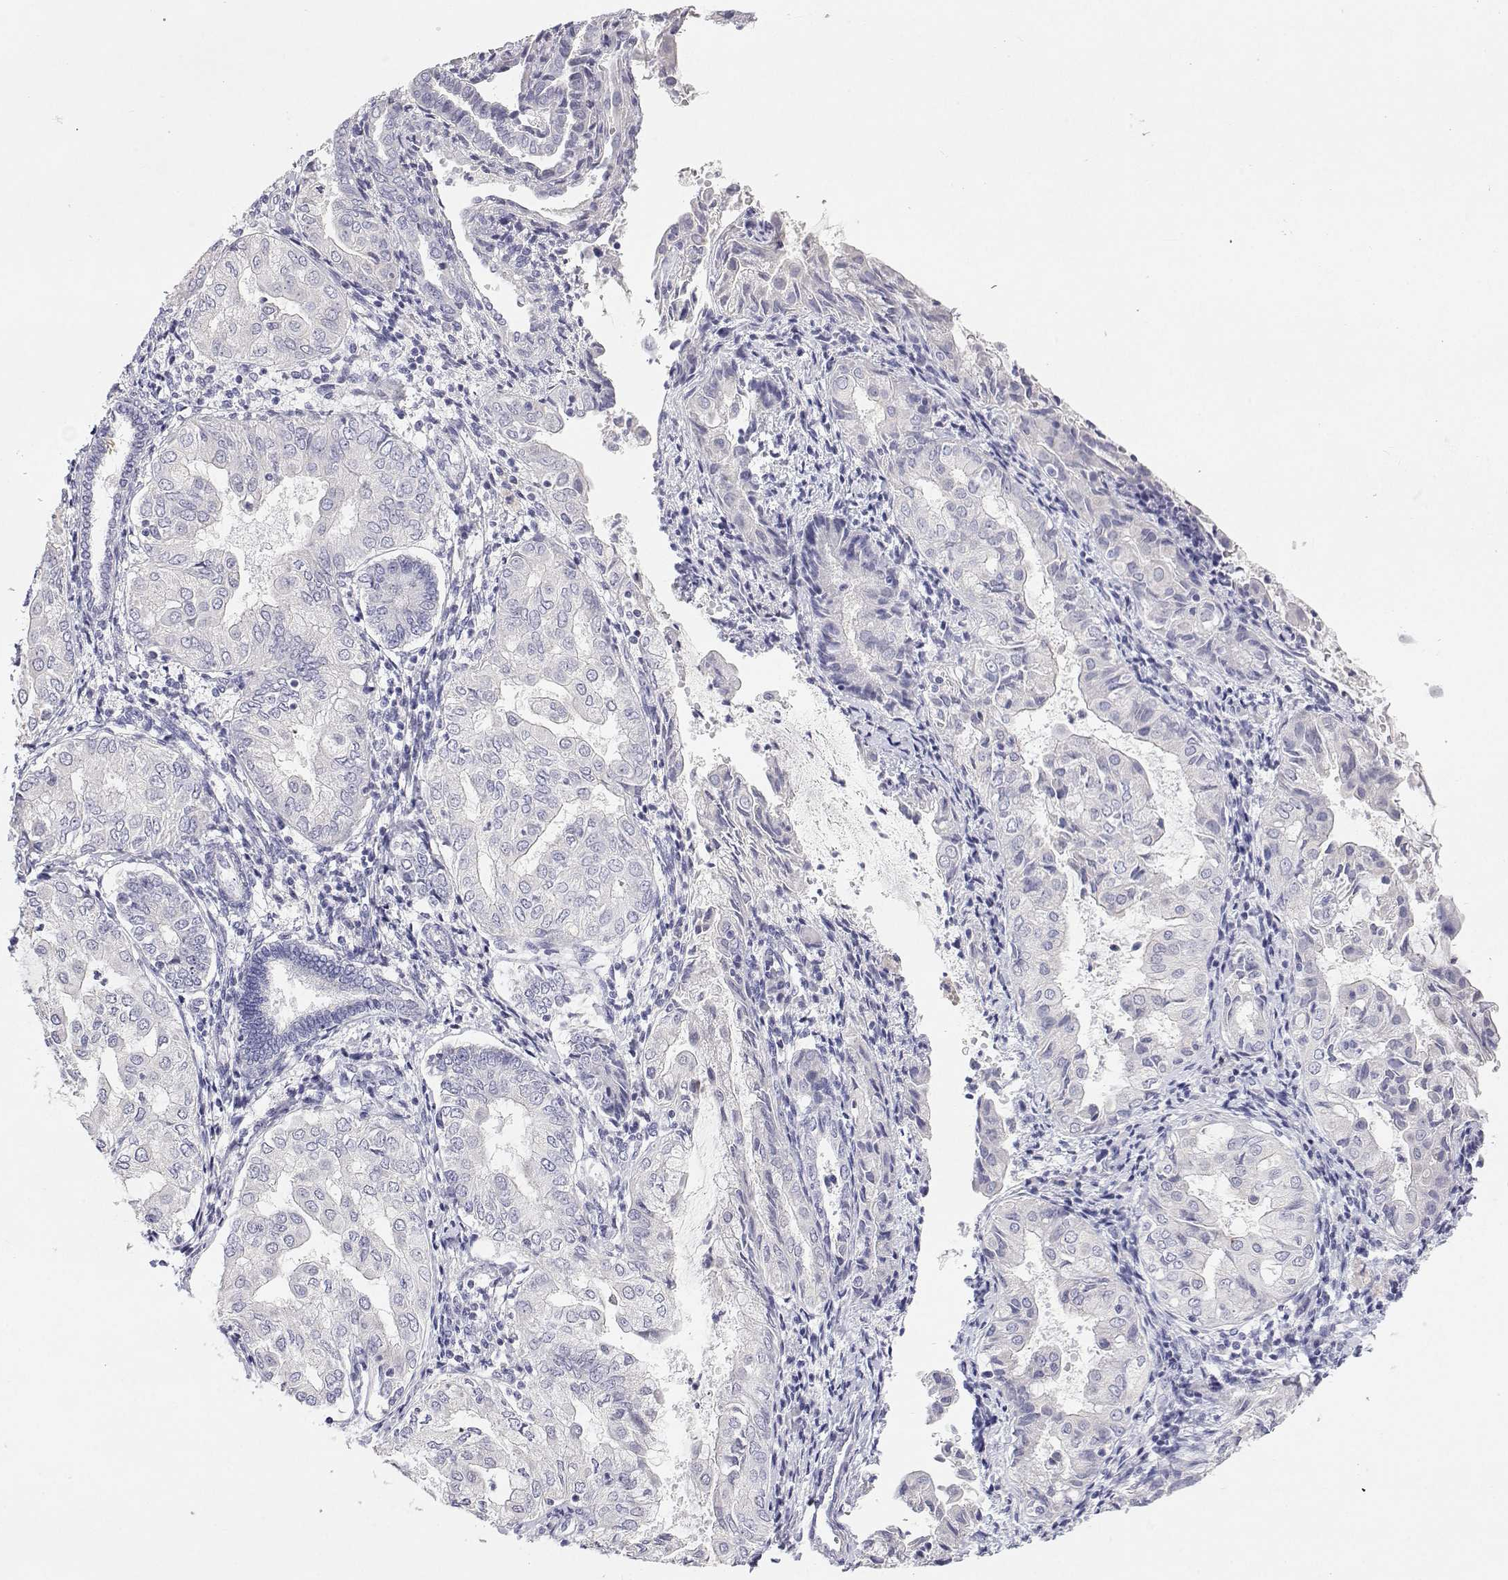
{"staining": {"intensity": "negative", "quantity": "none", "location": "none"}, "tissue": "endometrial cancer", "cell_type": "Tumor cells", "image_type": "cancer", "snomed": [{"axis": "morphology", "description": "Adenocarcinoma, NOS"}, {"axis": "topography", "description": "Endometrium"}], "caption": "Adenocarcinoma (endometrial) stained for a protein using IHC shows no staining tumor cells.", "gene": "ANKRD65", "patient": {"sex": "female", "age": 68}}